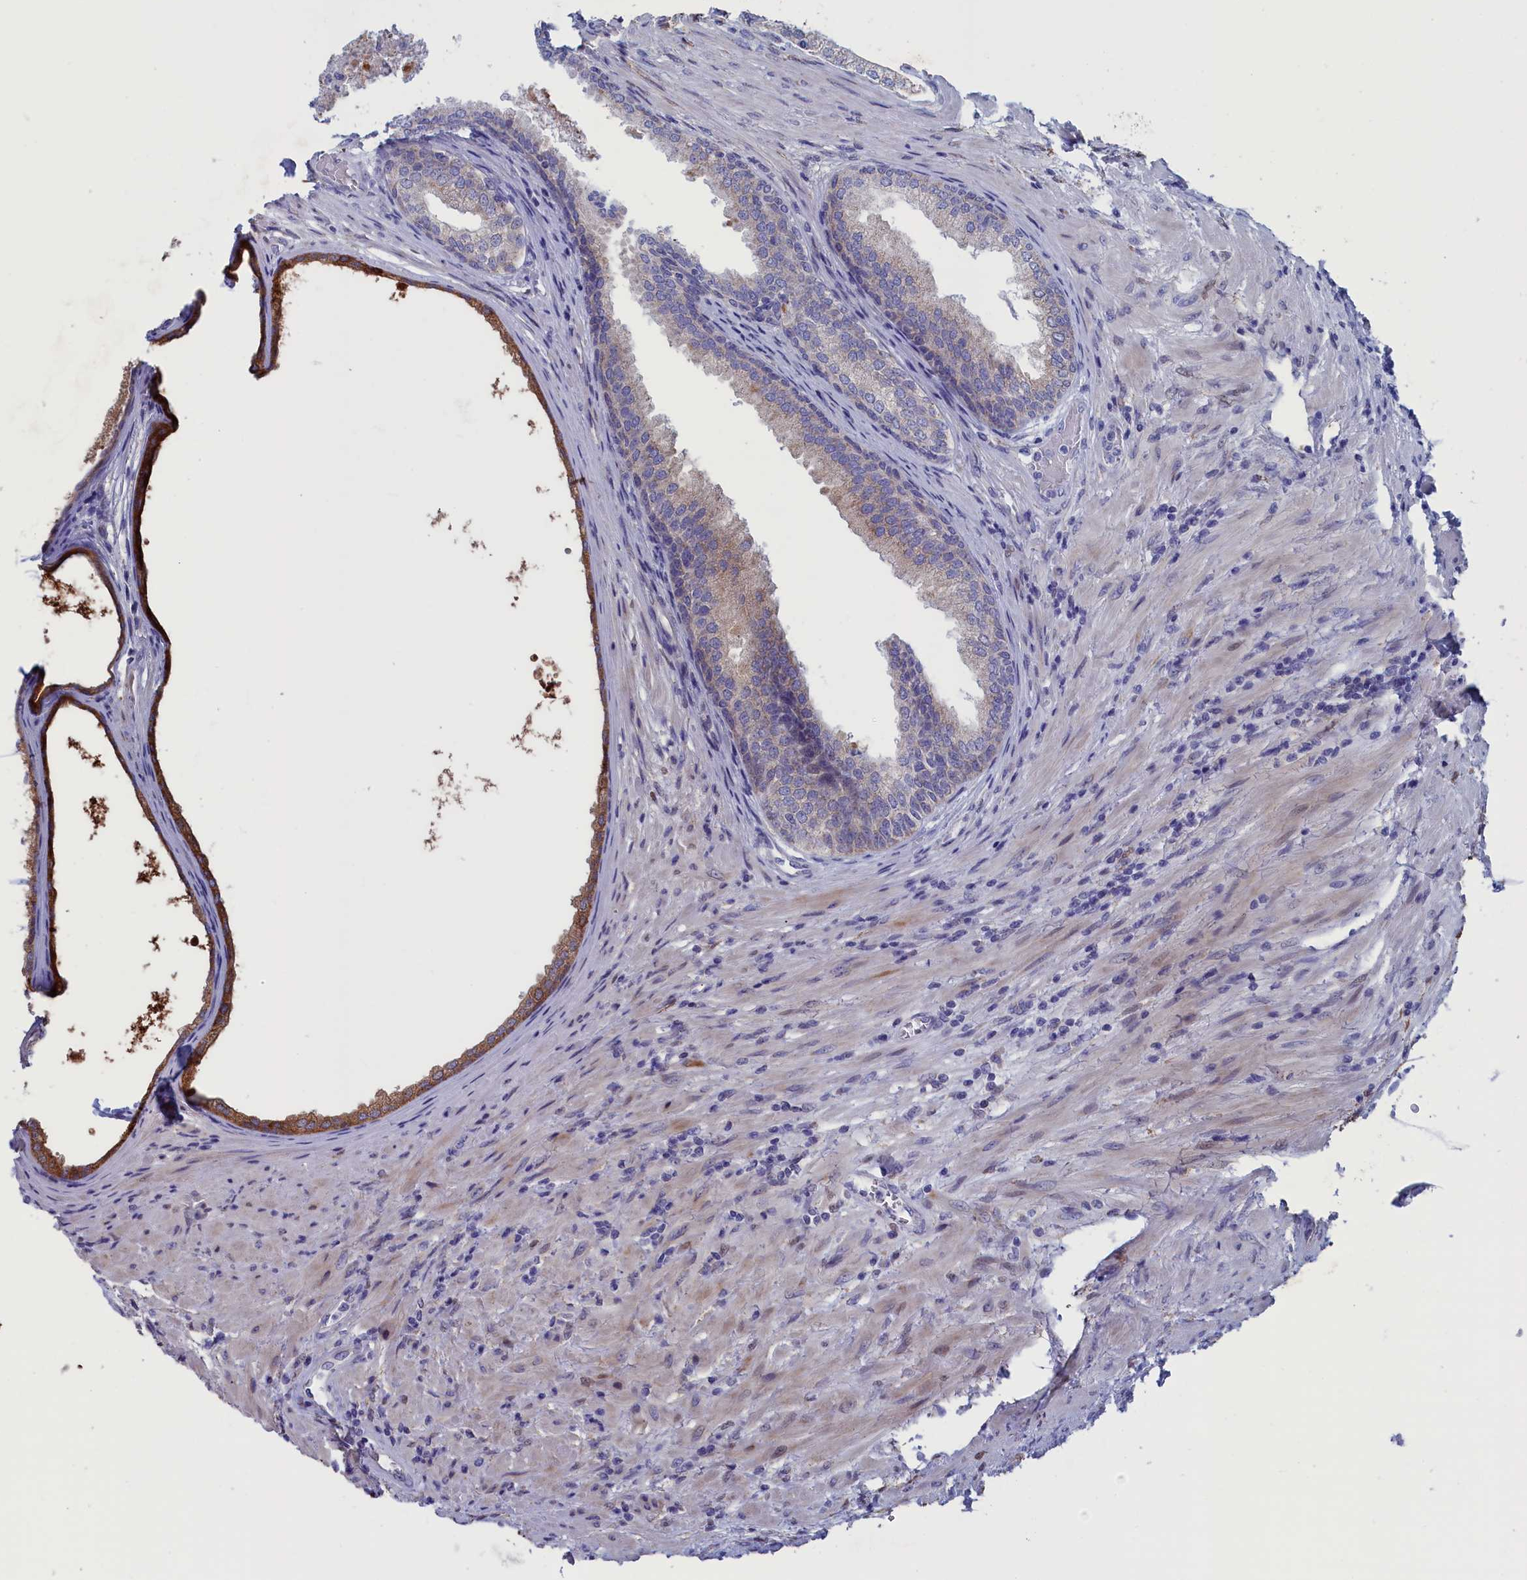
{"staining": {"intensity": "moderate", "quantity": "25%-75%", "location": "cytoplasmic/membranous"}, "tissue": "prostate", "cell_type": "Glandular cells", "image_type": "normal", "snomed": [{"axis": "morphology", "description": "Normal tissue, NOS"}, {"axis": "topography", "description": "Prostate"}], "caption": "A brown stain labels moderate cytoplasmic/membranous staining of a protein in glandular cells of normal human prostate.", "gene": "NIBAN3", "patient": {"sex": "male", "age": 76}}